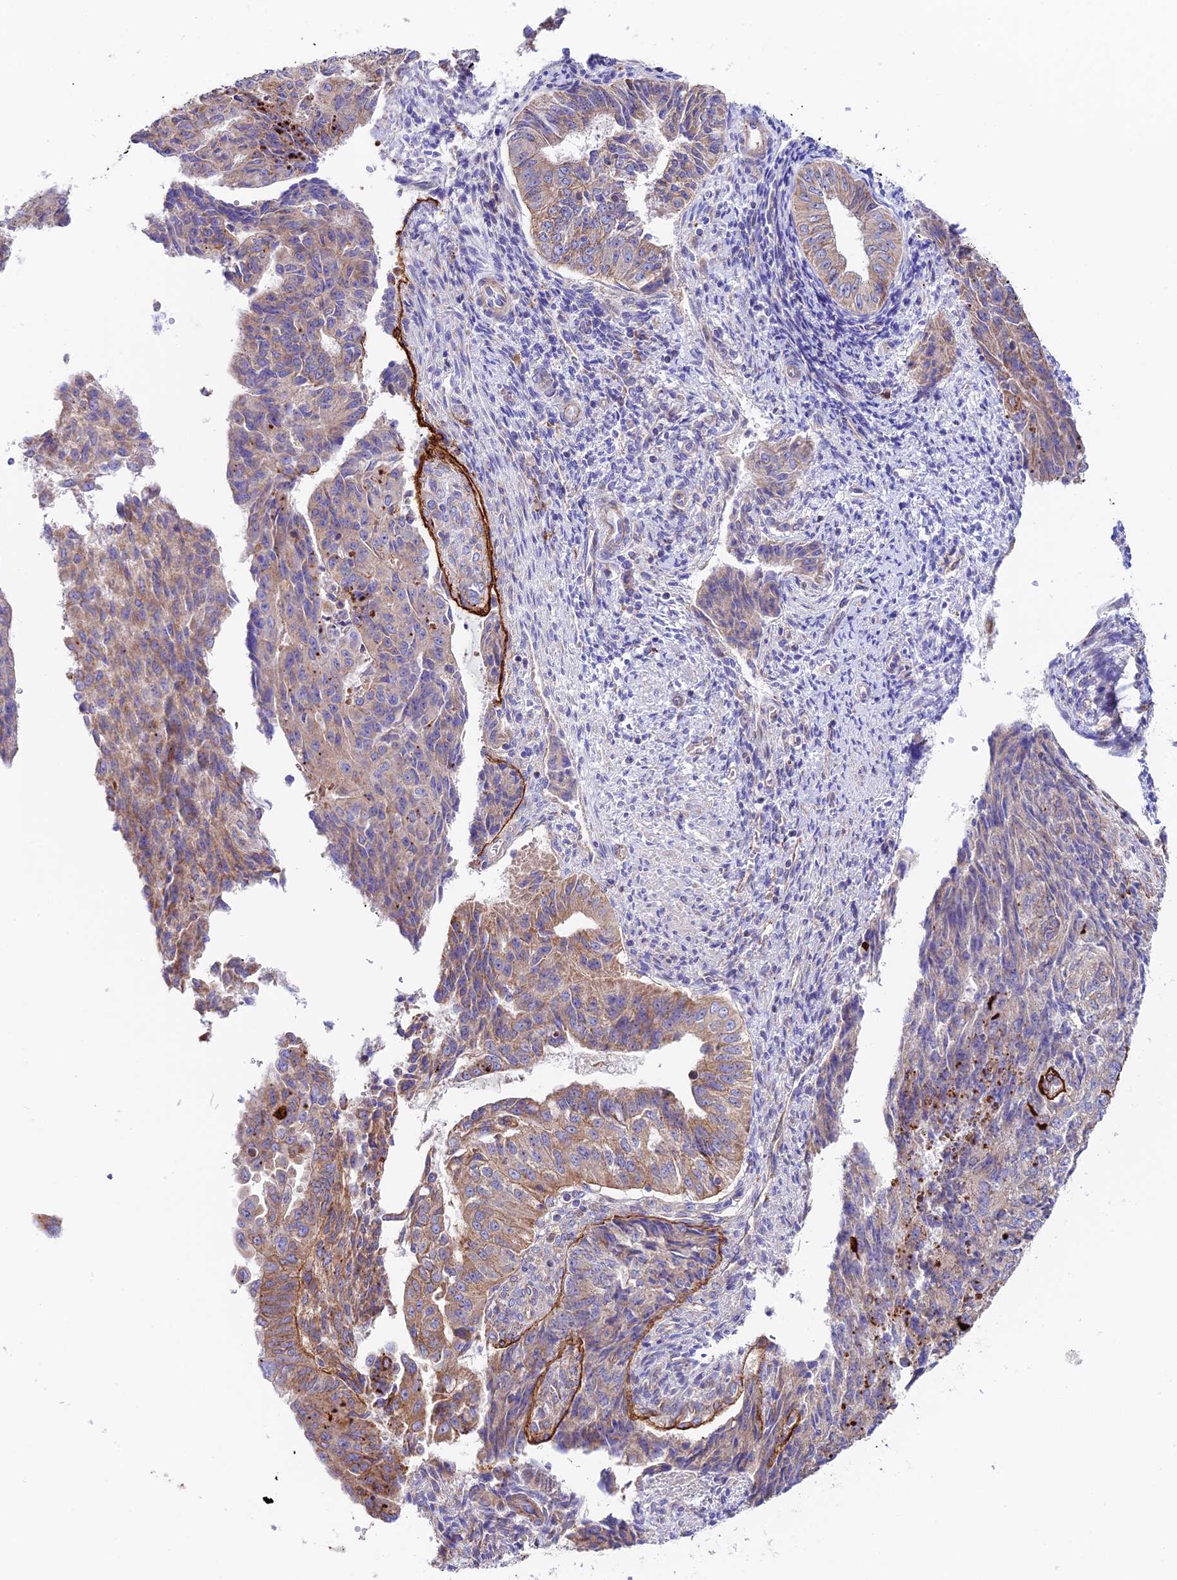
{"staining": {"intensity": "moderate", "quantity": "<25%", "location": "cytoplasmic/membranous"}, "tissue": "endometrial cancer", "cell_type": "Tumor cells", "image_type": "cancer", "snomed": [{"axis": "morphology", "description": "Adenocarcinoma, NOS"}, {"axis": "topography", "description": "Endometrium"}], "caption": "A micrograph showing moderate cytoplasmic/membranous staining in approximately <25% of tumor cells in endometrial cancer (adenocarcinoma), as visualized by brown immunohistochemical staining.", "gene": "VPS13C", "patient": {"sex": "female", "age": 32}}